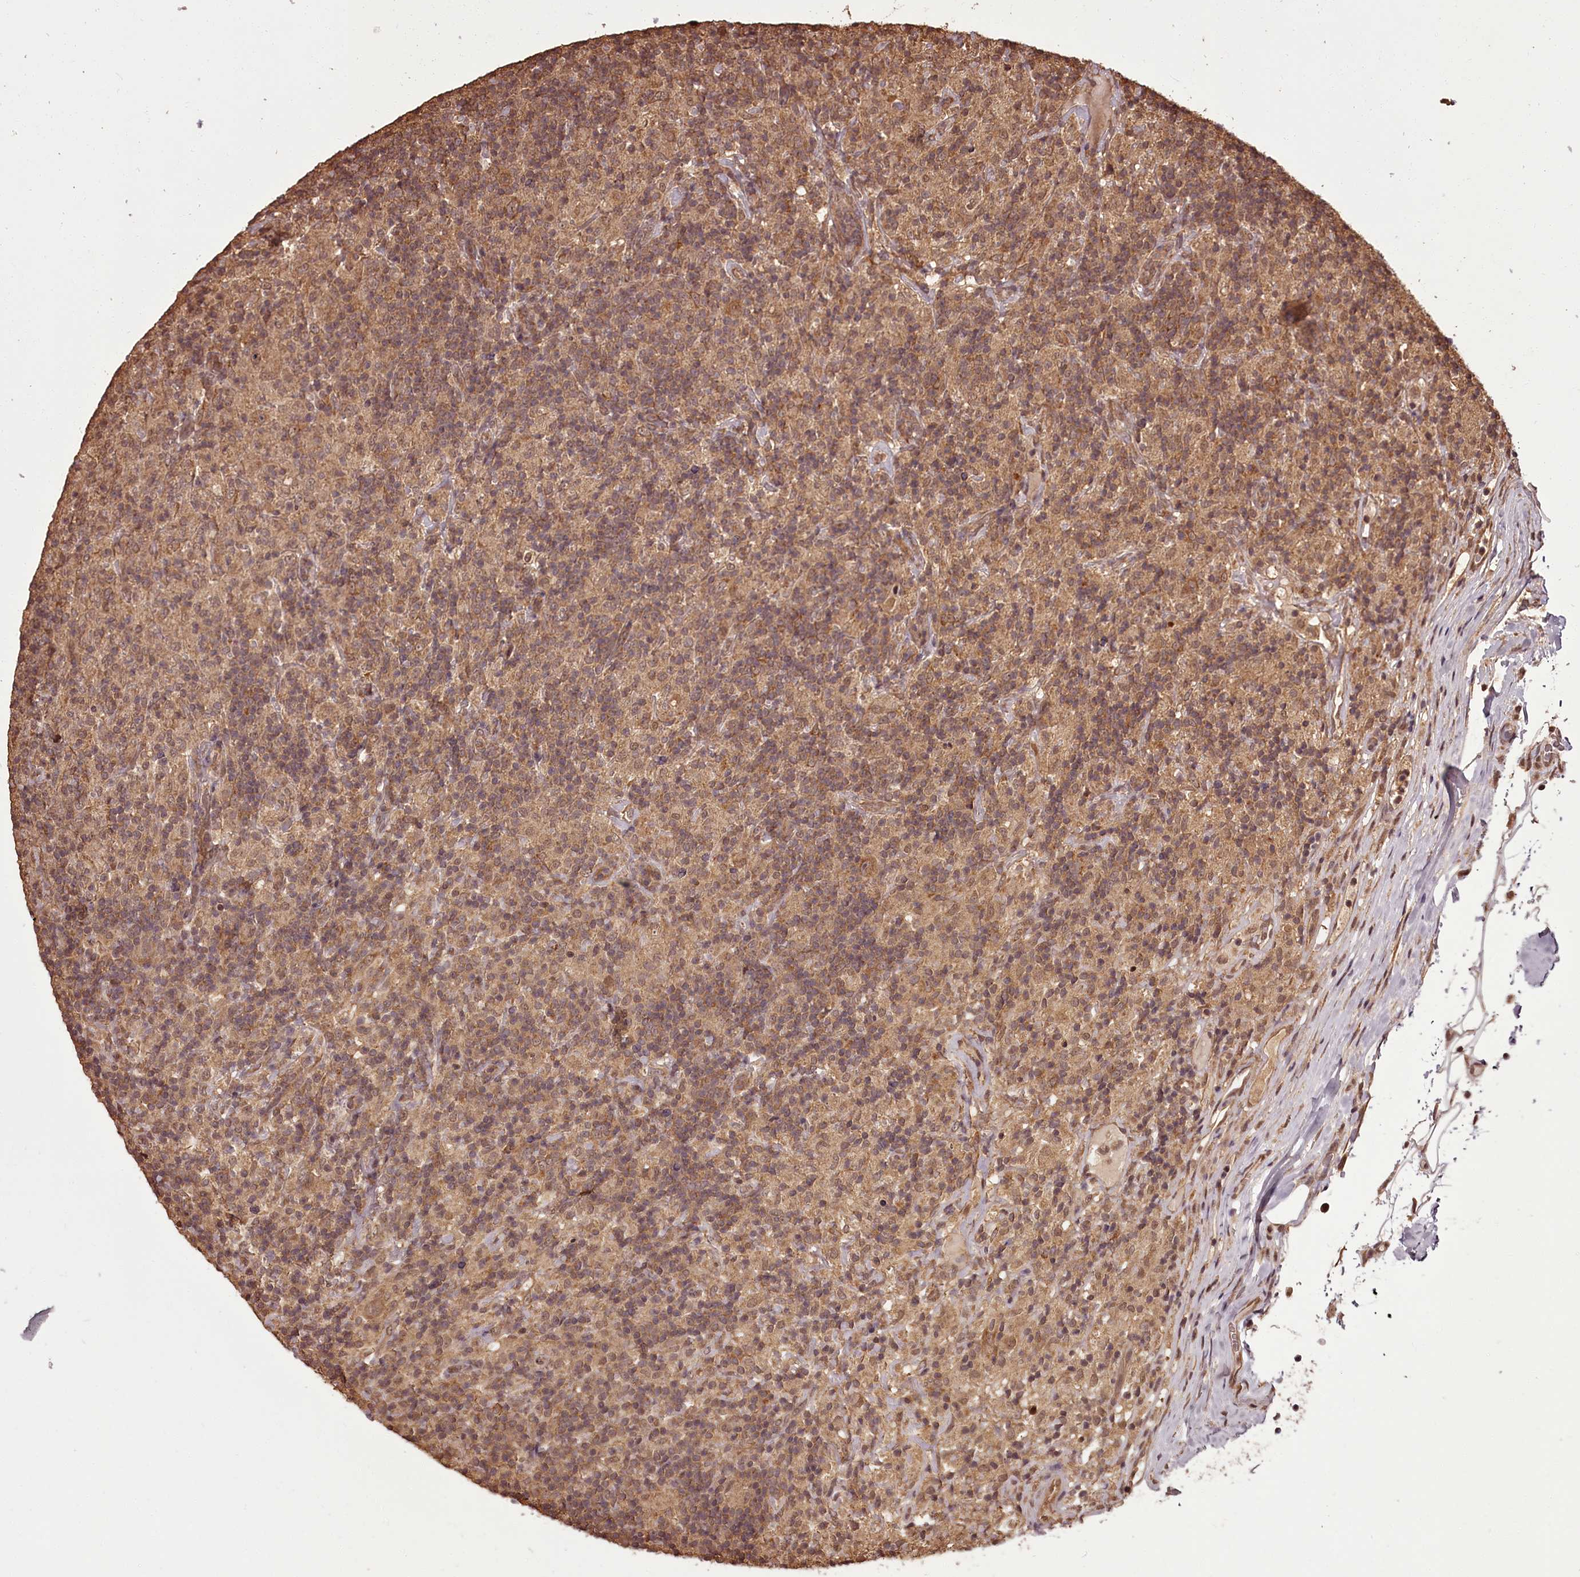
{"staining": {"intensity": "moderate", "quantity": ">75%", "location": "cytoplasmic/membranous"}, "tissue": "lymphoma", "cell_type": "Tumor cells", "image_type": "cancer", "snomed": [{"axis": "morphology", "description": "Hodgkin's disease, NOS"}, {"axis": "topography", "description": "Lymph node"}], "caption": "Protein positivity by IHC displays moderate cytoplasmic/membranous expression in approximately >75% of tumor cells in Hodgkin's disease.", "gene": "NPRL2", "patient": {"sex": "male", "age": 70}}